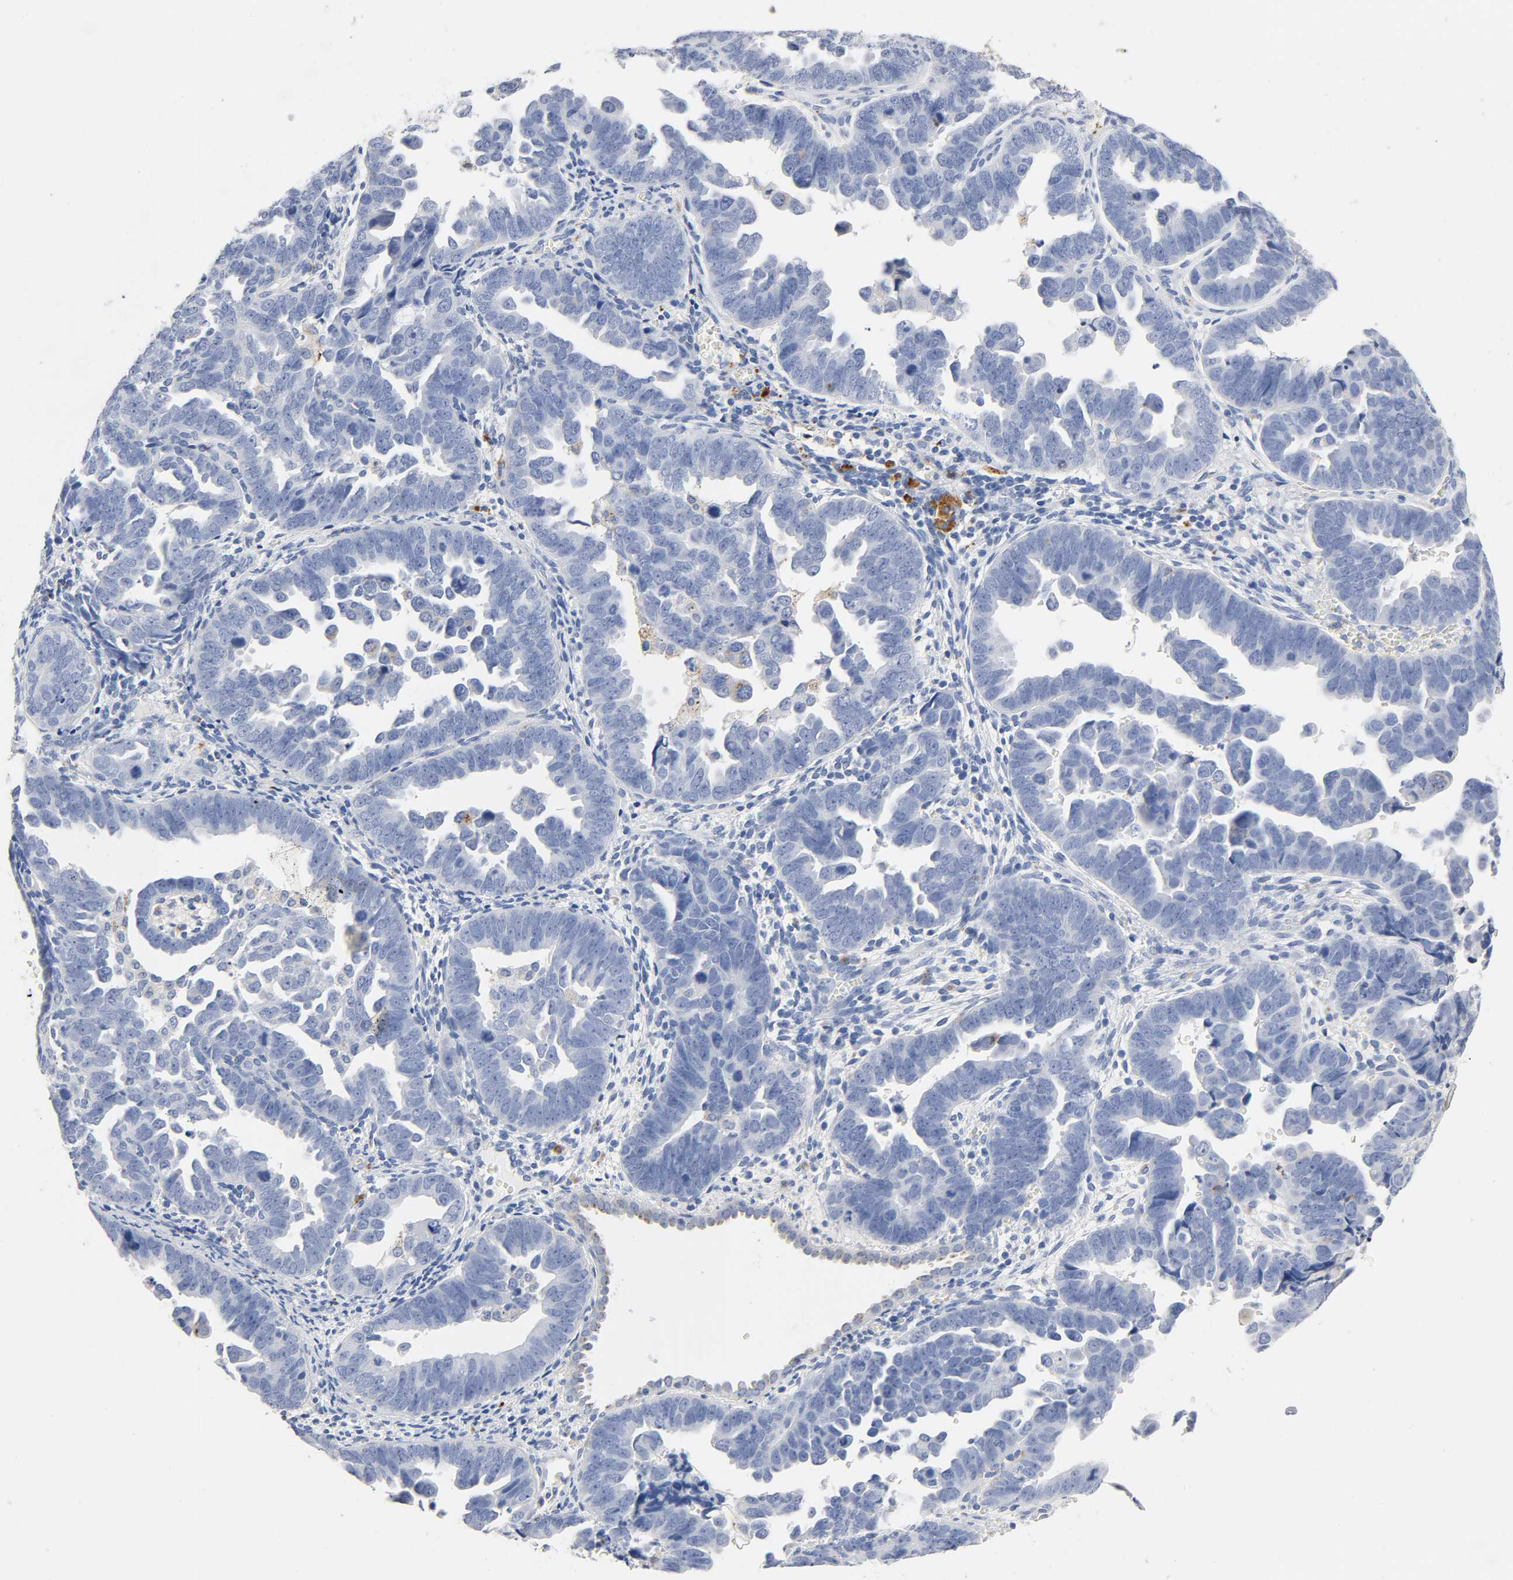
{"staining": {"intensity": "negative", "quantity": "none", "location": "none"}, "tissue": "endometrial cancer", "cell_type": "Tumor cells", "image_type": "cancer", "snomed": [{"axis": "morphology", "description": "Adenocarcinoma, NOS"}, {"axis": "topography", "description": "Endometrium"}], "caption": "Tumor cells are negative for protein expression in human adenocarcinoma (endometrial). The staining was performed using DAB to visualize the protein expression in brown, while the nuclei were stained in blue with hematoxylin (Magnification: 20x).", "gene": "PLP1", "patient": {"sex": "female", "age": 75}}